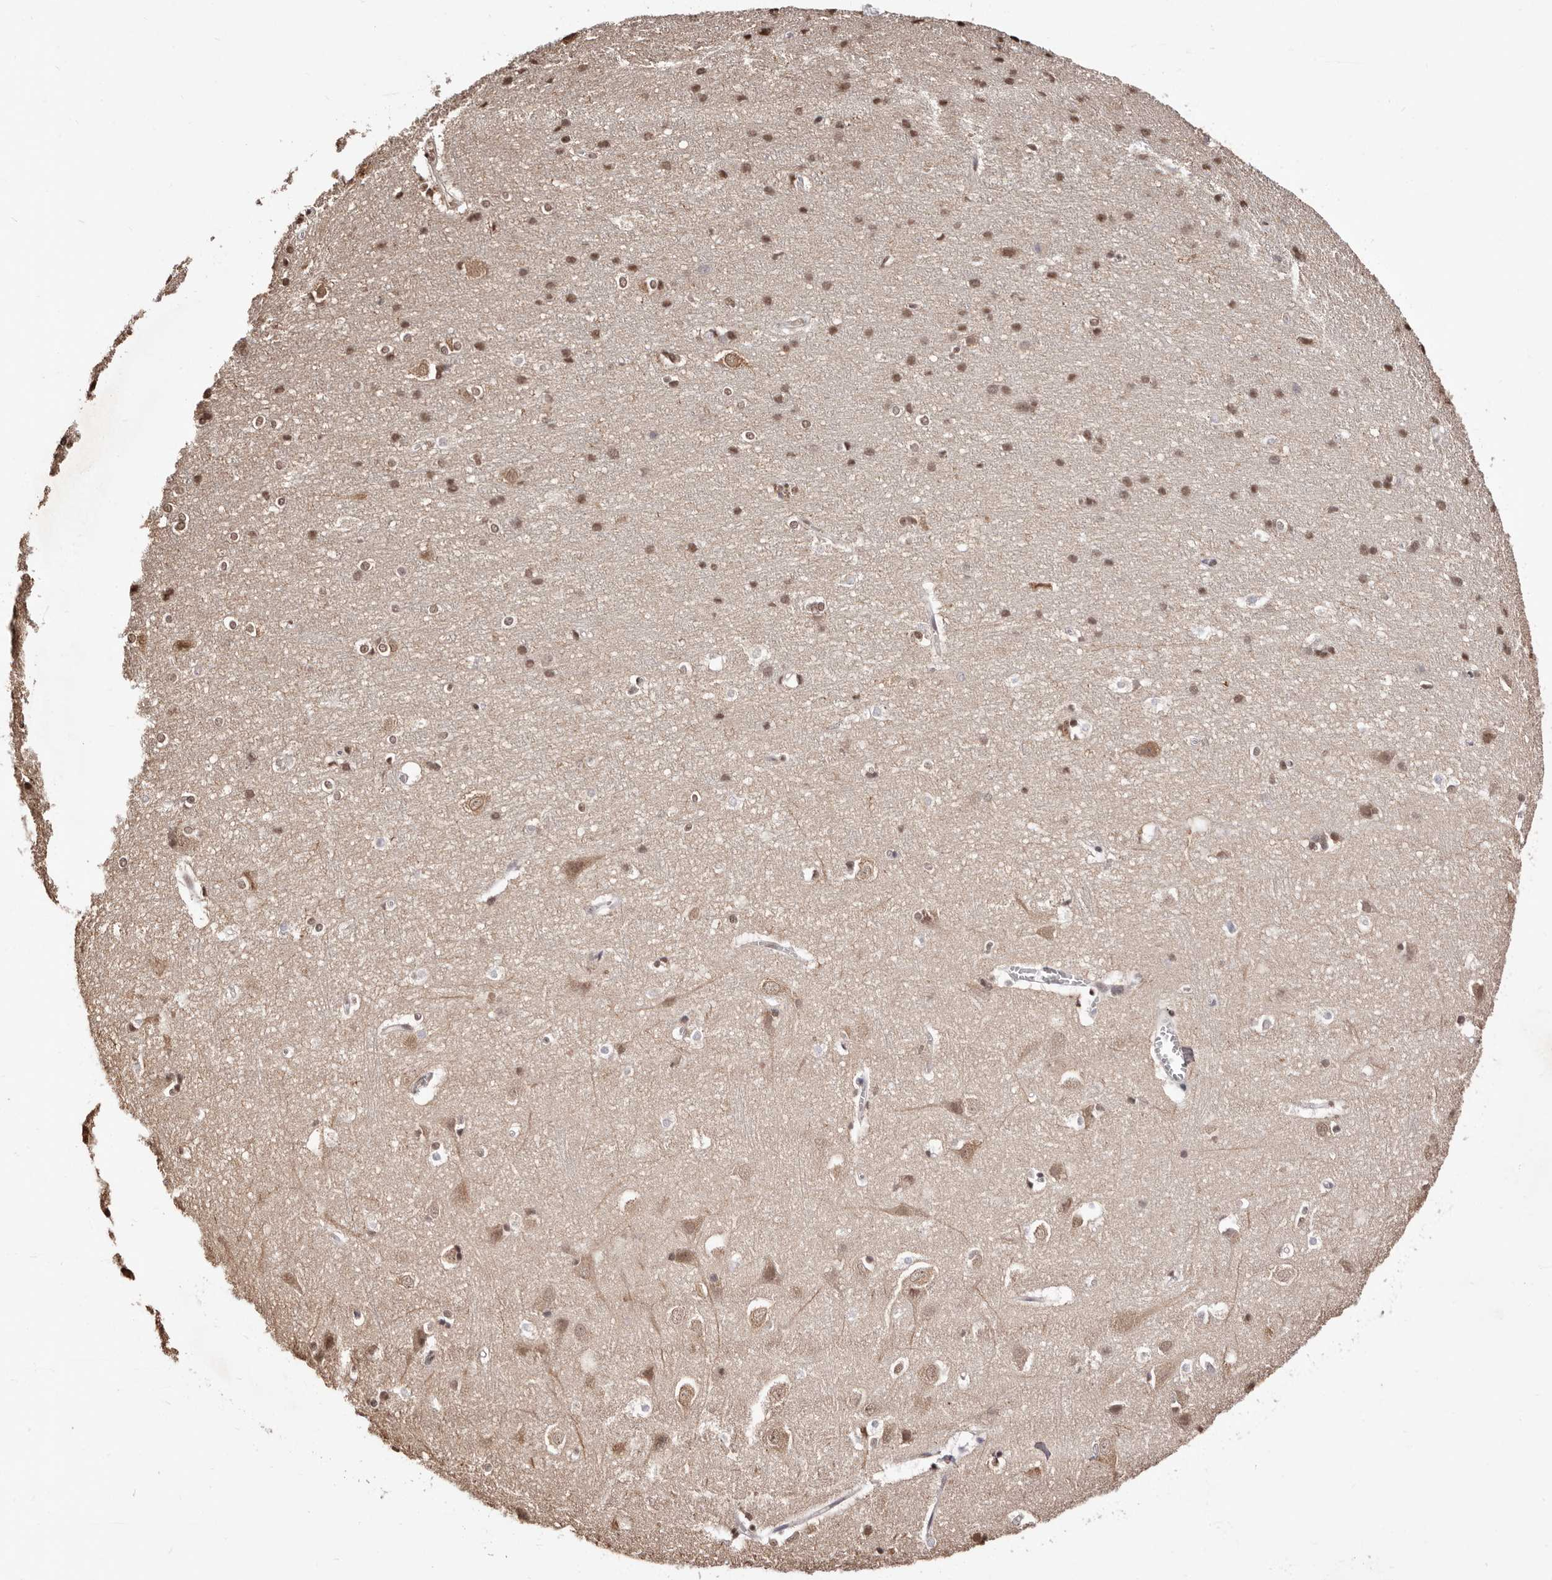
{"staining": {"intensity": "weak", "quantity": ">75%", "location": "nuclear"}, "tissue": "cerebral cortex", "cell_type": "Endothelial cells", "image_type": "normal", "snomed": [{"axis": "morphology", "description": "Normal tissue, NOS"}, {"axis": "topography", "description": "Cerebral cortex"}], "caption": "High-magnification brightfield microscopy of benign cerebral cortex stained with DAB (brown) and counterstained with hematoxylin (blue). endothelial cells exhibit weak nuclear positivity is appreciated in approximately>75% of cells.", "gene": "BICRAL", "patient": {"sex": "male", "age": 54}}